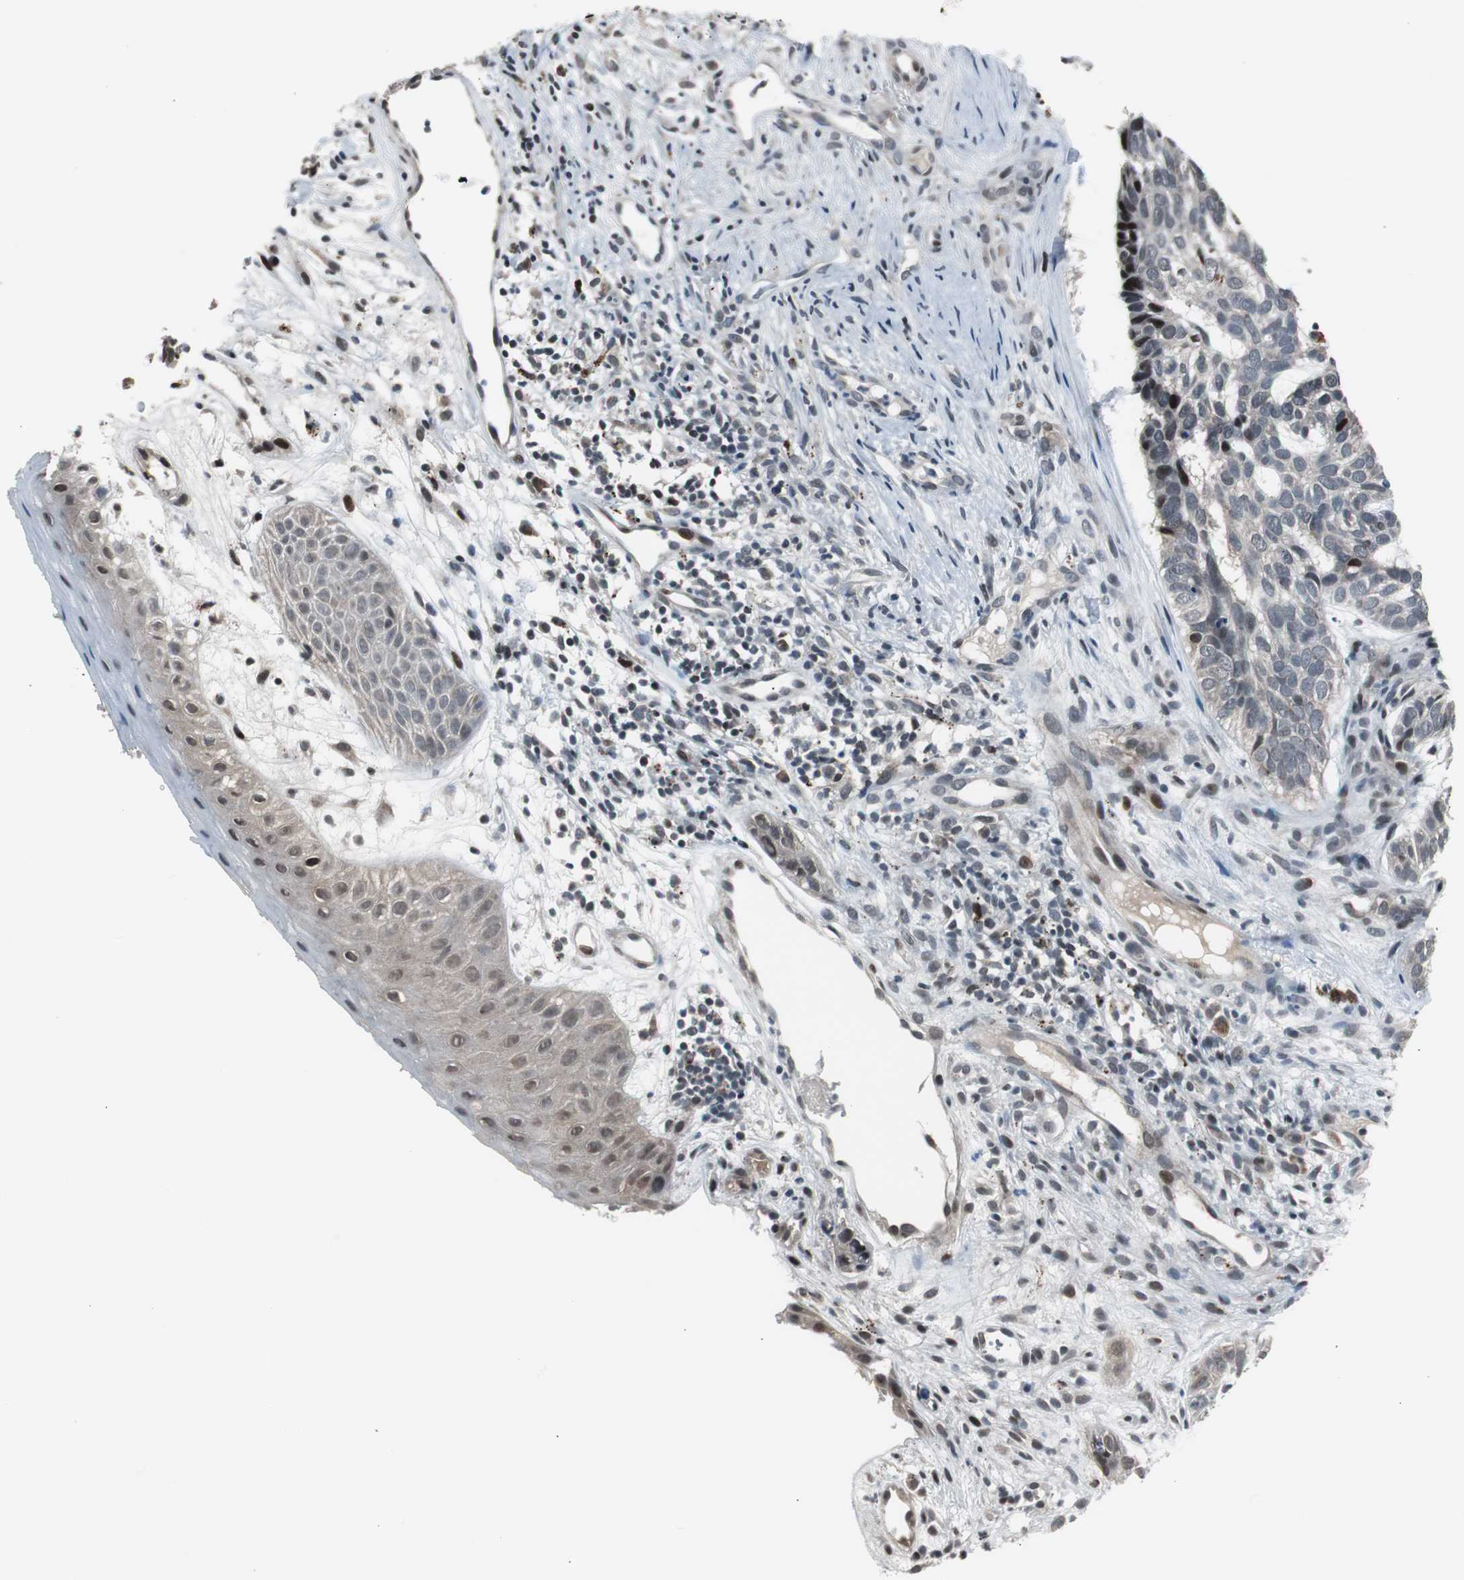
{"staining": {"intensity": "moderate", "quantity": "<25%", "location": "nuclear"}, "tissue": "skin cancer", "cell_type": "Tumor cells", "image_type": "cancer", "snomed": [{"axis": "morphology", "description": "Basal cell carcinoma"}, {"axis": "topography", "description": "Skin"}], "caption": "Immunohistochemistry (IHC) histopathology image of human skin cancer (basal cell carcinoma) stained for a protein (brown), which displays low levels of moderate nuclear expression in about <25% of tumor cells.", "gene": "BOLA1", "patient": {"sex": "male", "age": 87}}